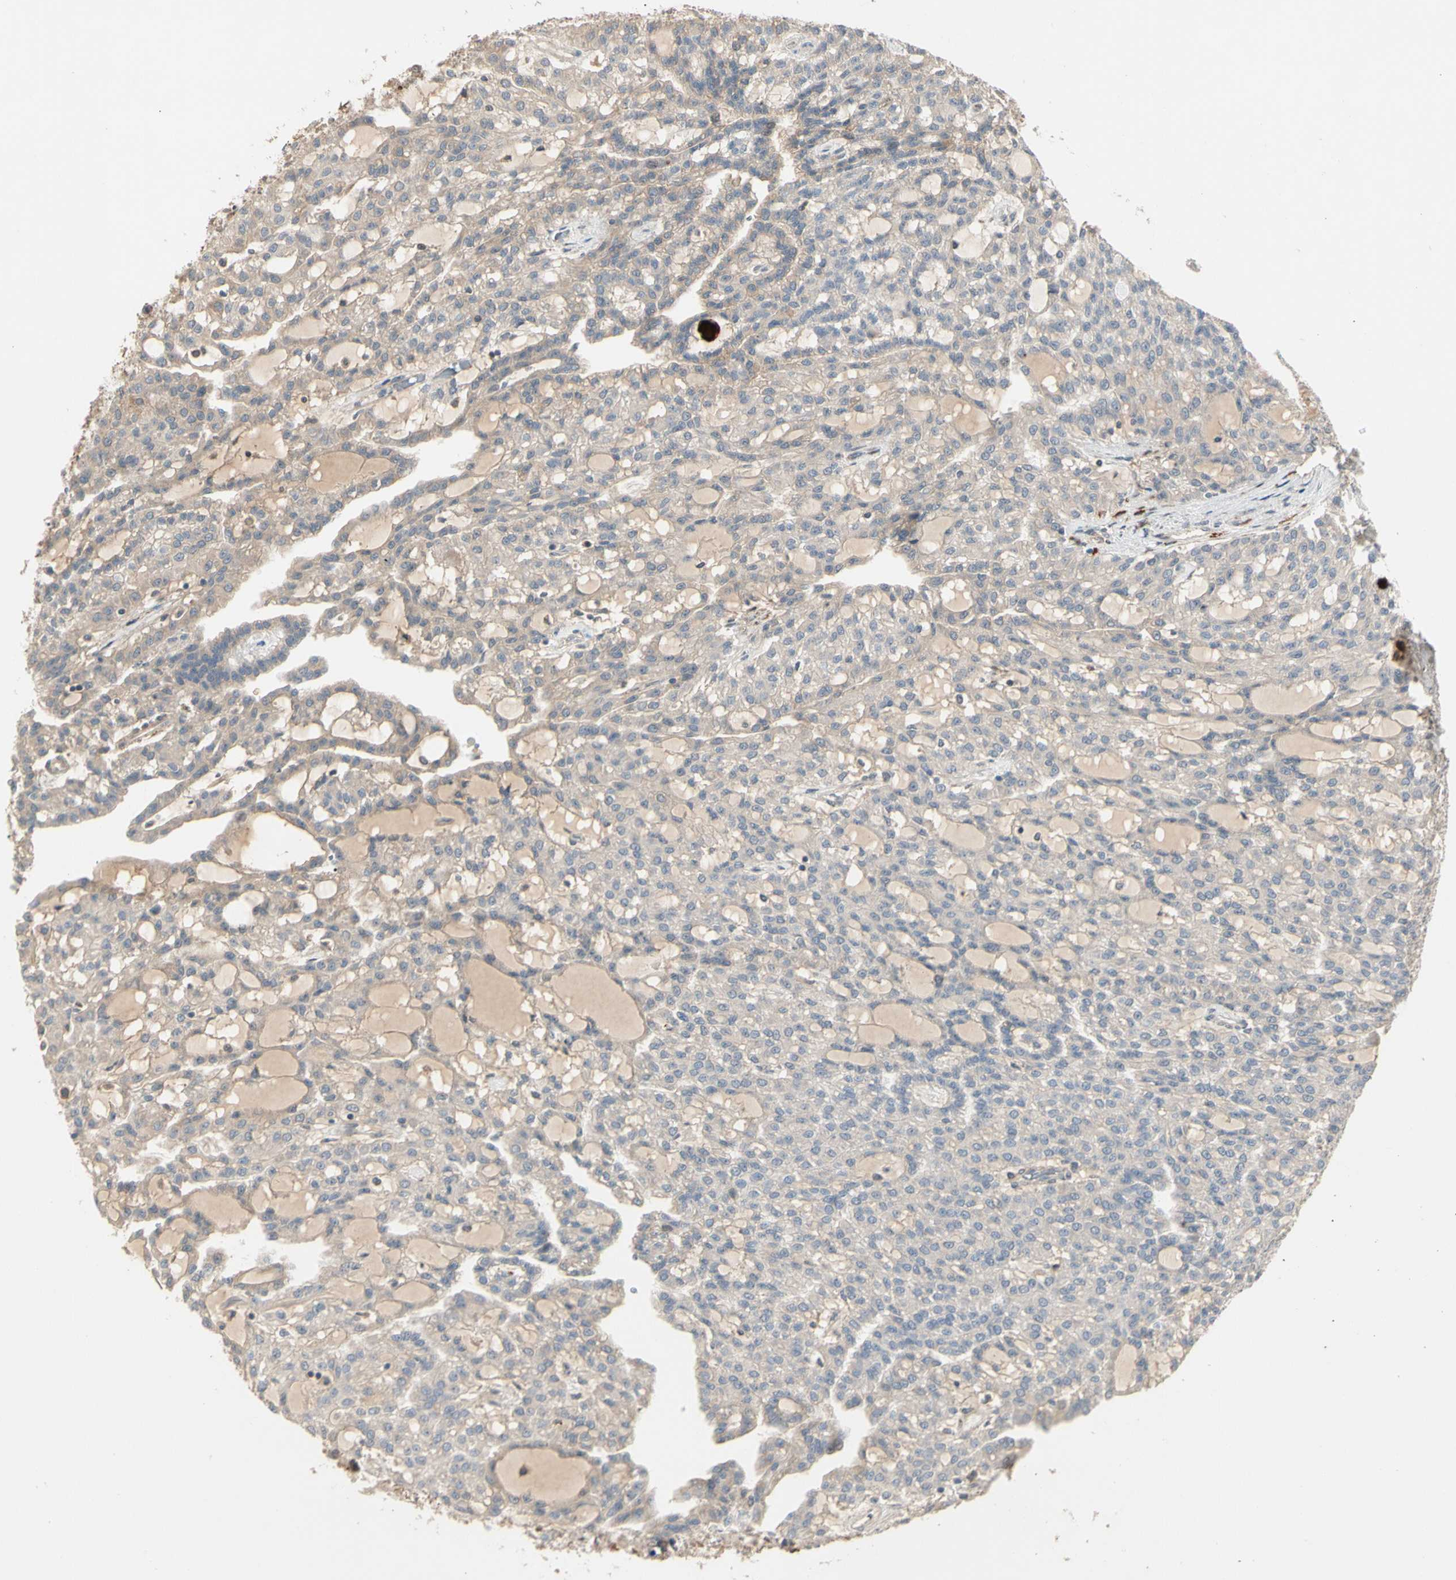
{"staining": {"intensity": "weak", "quantity": "25%-75%", "location": "cytoplasmic/membranous"}, "tissue": "renal cancer", "cell_type": "Tumor cells", "image_type": "cancer", "snomed": [{"axis": "morphology", "description": "Adenocarcinoma, NOS"}, {"axis": "topography", "description": "Kidney"}], "caption": "Immunohistochemistry (IHC) photomicrograph of human renal adenocarcinoma stained for a protein (brown), which shows low levels of weak cytoplasmic/membranous expression in approximately 25%-75% of tumor cells.", "gene": "ATG4C", "patient": {"sex": "male", "age": 63}}